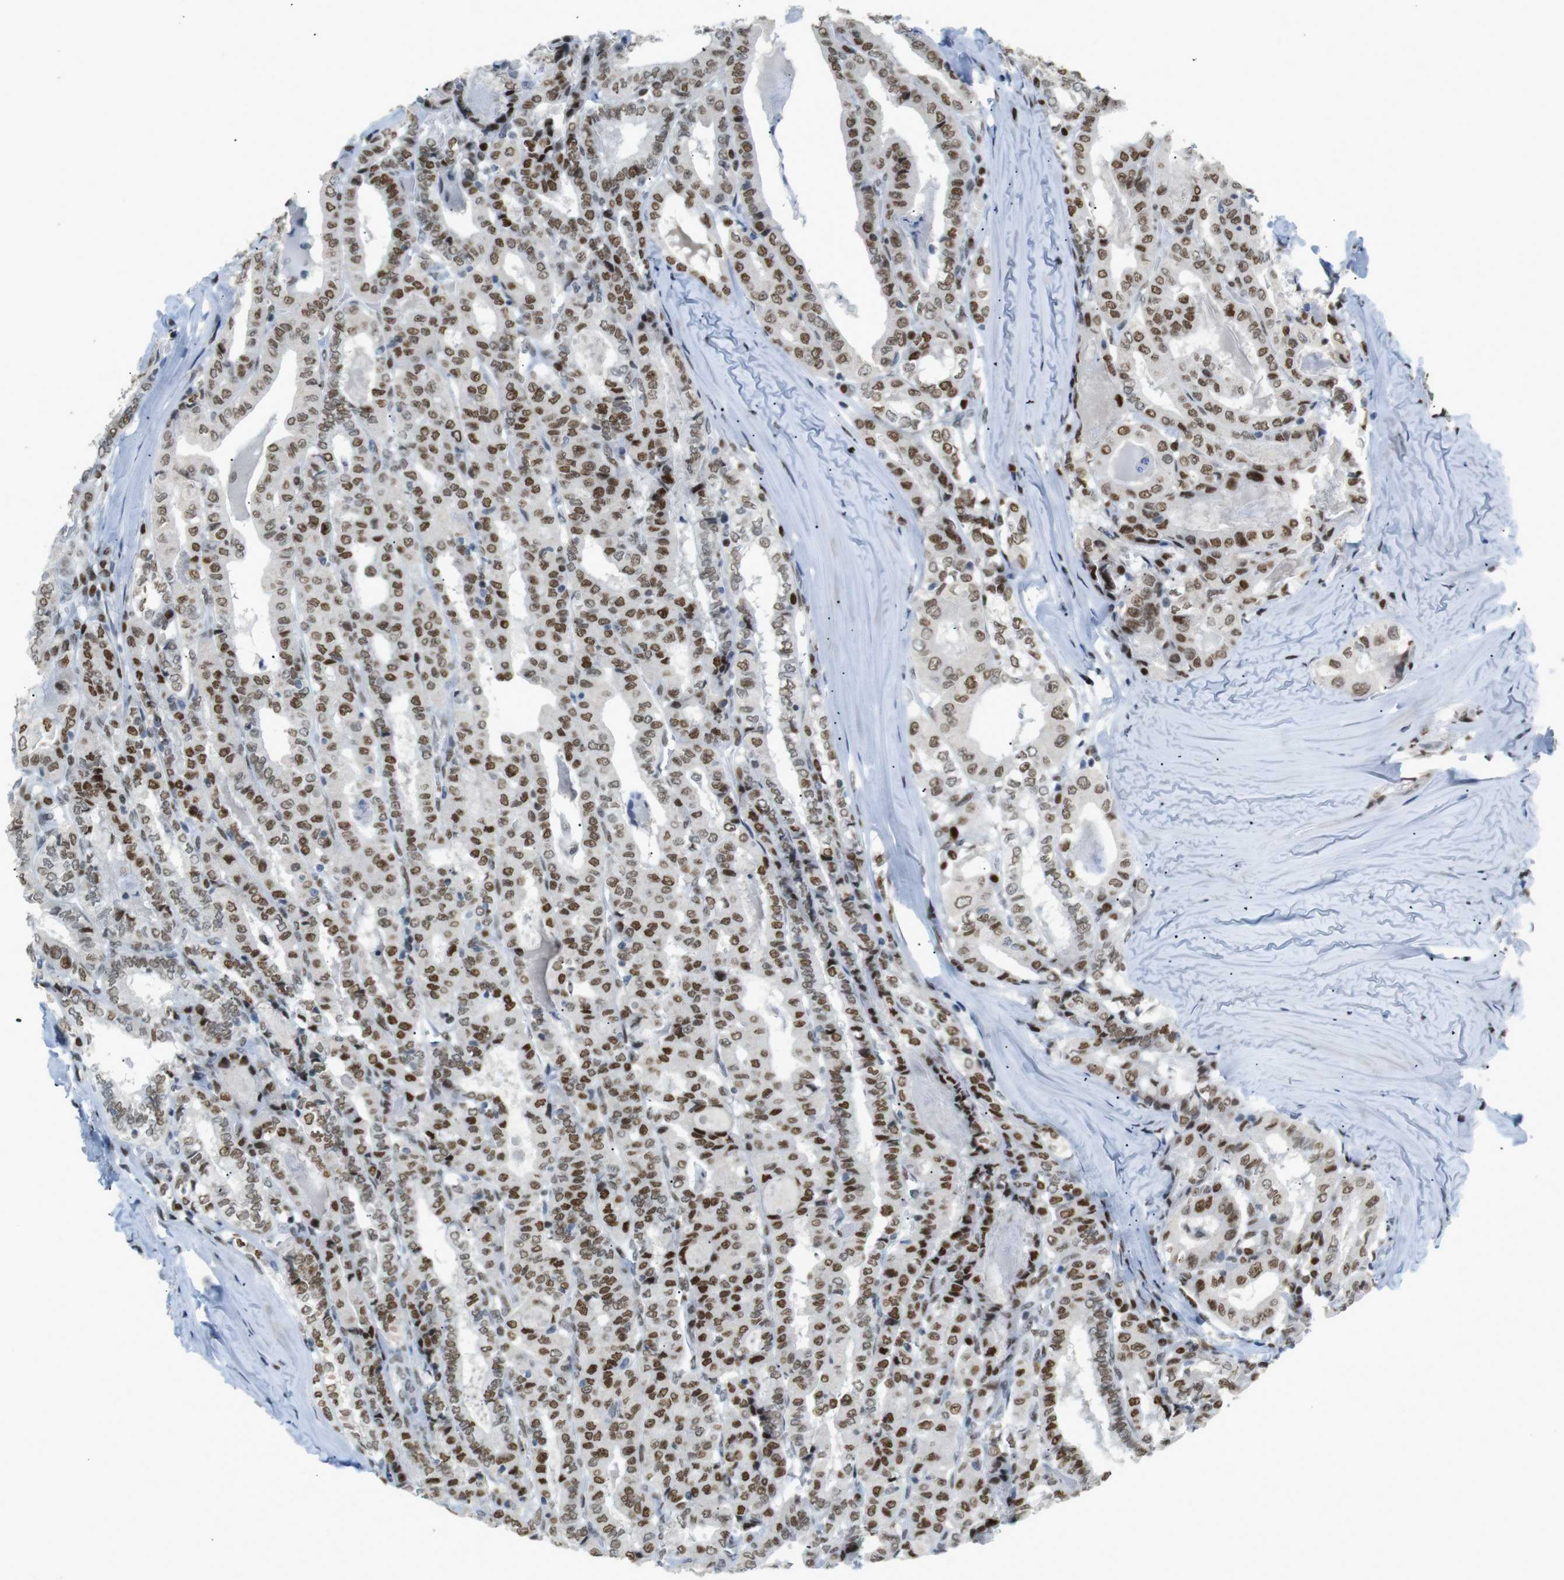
{"staining": {"intensity": "strong", "quantity": ">75%", "location": "nuclear"}, "tissue": "thyroid cancer", "cell_type": "Tumor cells", "image_type": "cancer", "snomed": [{"axis": "morphology", "description": "Papillary adenocarcinoma, NOS"}, {"axis": "topography", "description": "Thyroid gland"}], "caption": "A high-resolution micrograph shows IHC staining of thyroid papillary adenocarcinoma, which shows strong nuclear expression in about >75% of tumor cells. Using DAB (brown) and hematoxylin (blue) stains, captured at high magnification using brightfield microscopy.", "gene": "RIOX2", "patient": {"sex": "female", "age": 42}}